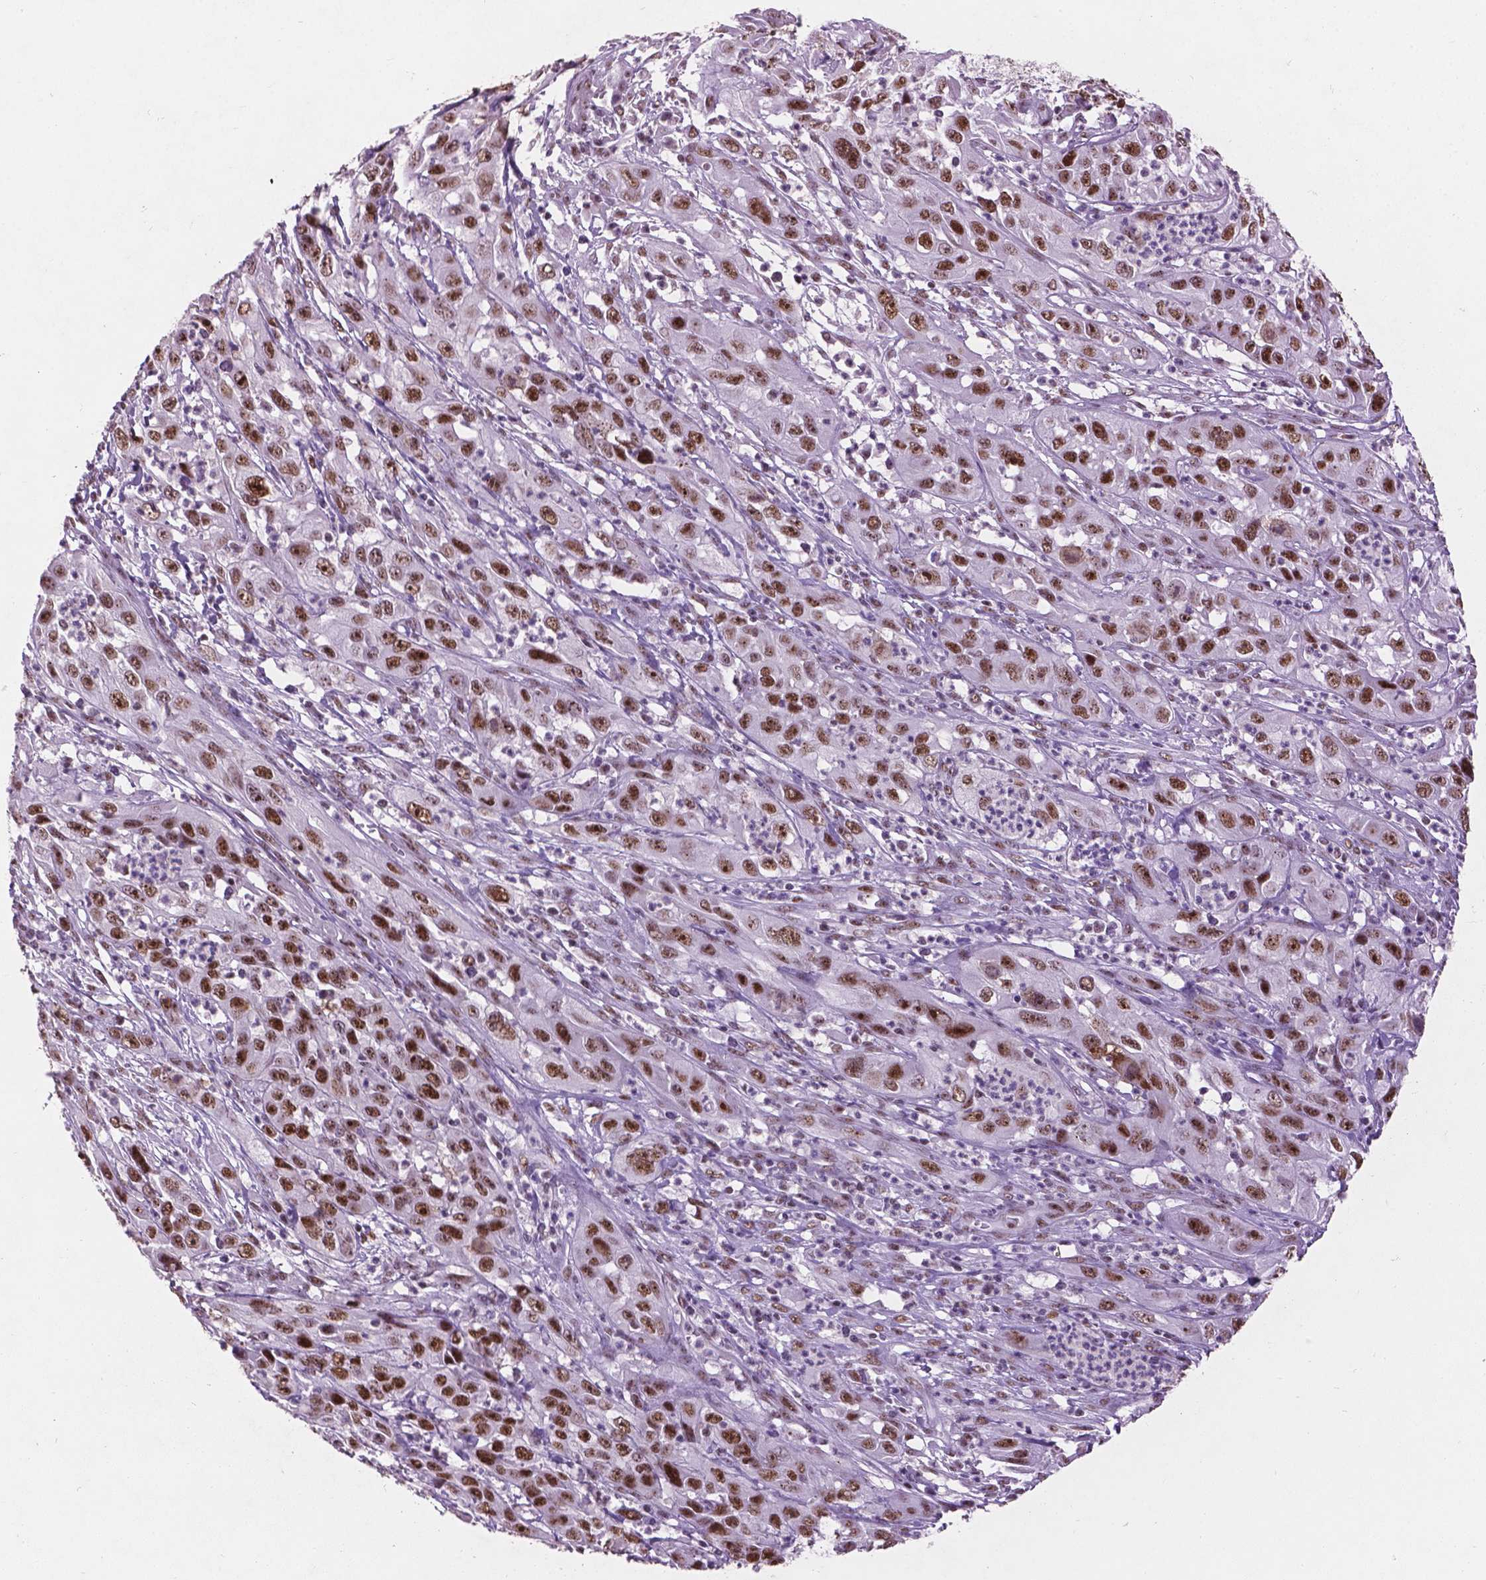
{"staining": {"intensity": "moderate", "quantity": ">75%", "location": "nuclear"}, "tissue": "cervical cancer", "cell_type": "Tumor cells", "image_type": "cancer", "snomed": [{"axis": "morphology", "description": "Squamous cell carcinoma, NOS"}, {"axis": "topography", "description": "Cervix"}], "caption": "Protein expression analysis of cervical squamous cell carcinoma displays moderate nuclear staining in about >75% of tumor cells. Using DAB (brown) and hematoxylin (blue) stains, captured at high magnification using brightfield microscopy.", "gene": "COIL", "patient": {"sex": "female", "age": 32}}